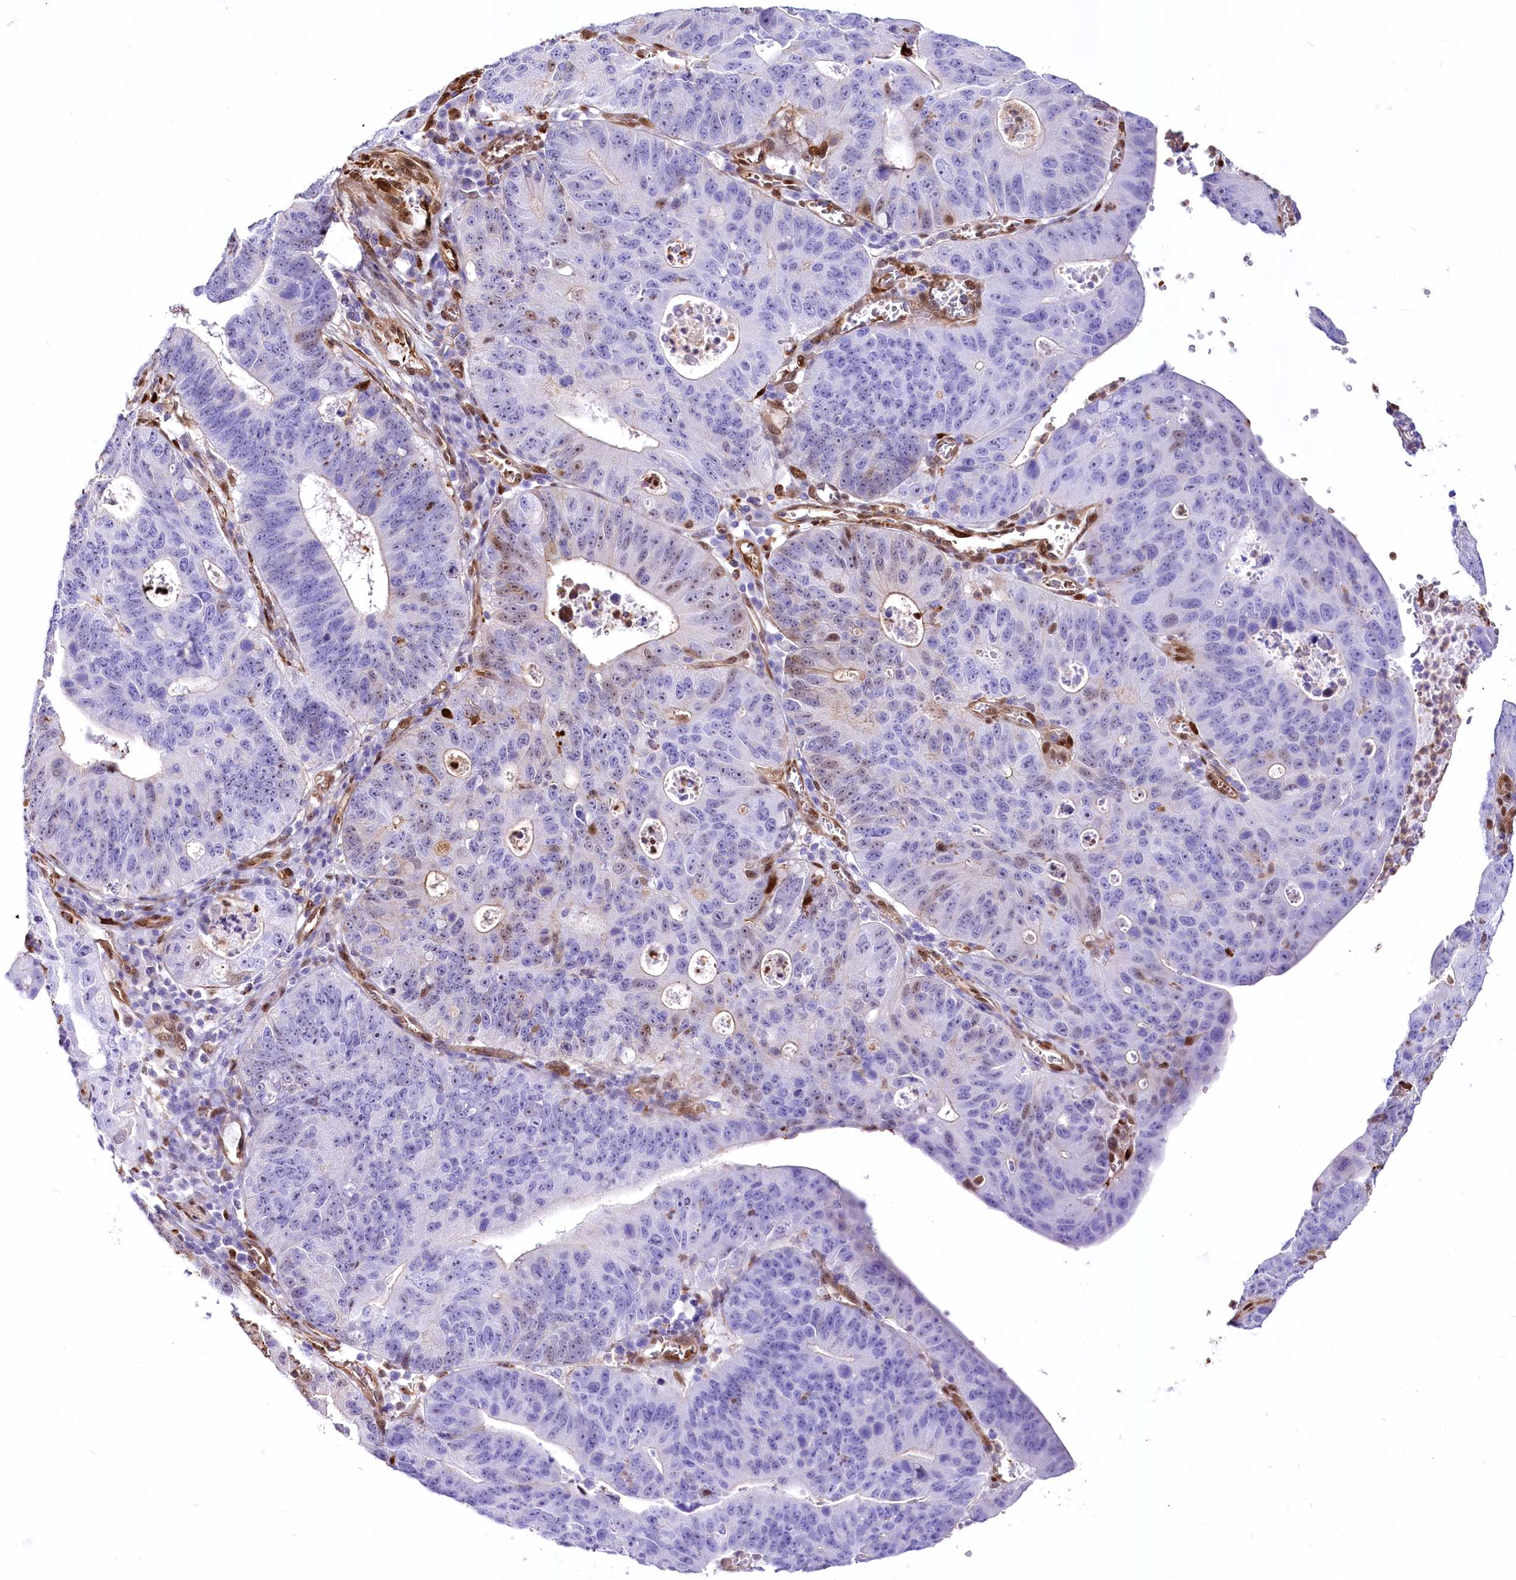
{"staining": {"intensity": "moderate", "quantity": "<25%", "location": "nuclear"}, "tissue": "stomach cancer", "cell_type": "Tumor cells", "image_type": "cancer", "snomed": [{"axis": "morphology", "description": "Adenocarcinoma, NOS"}, {"axis": "topography", "description": "Stomach"}], "caption": "High-power microscopy captured an immunohistochemistry image of stomach cancer (adenocarcinoma), revealing moderate nuclear staining in about <25% of tumor cells.", "gene": "PTMS", "patient": {"sex": "male", "age": 59}}